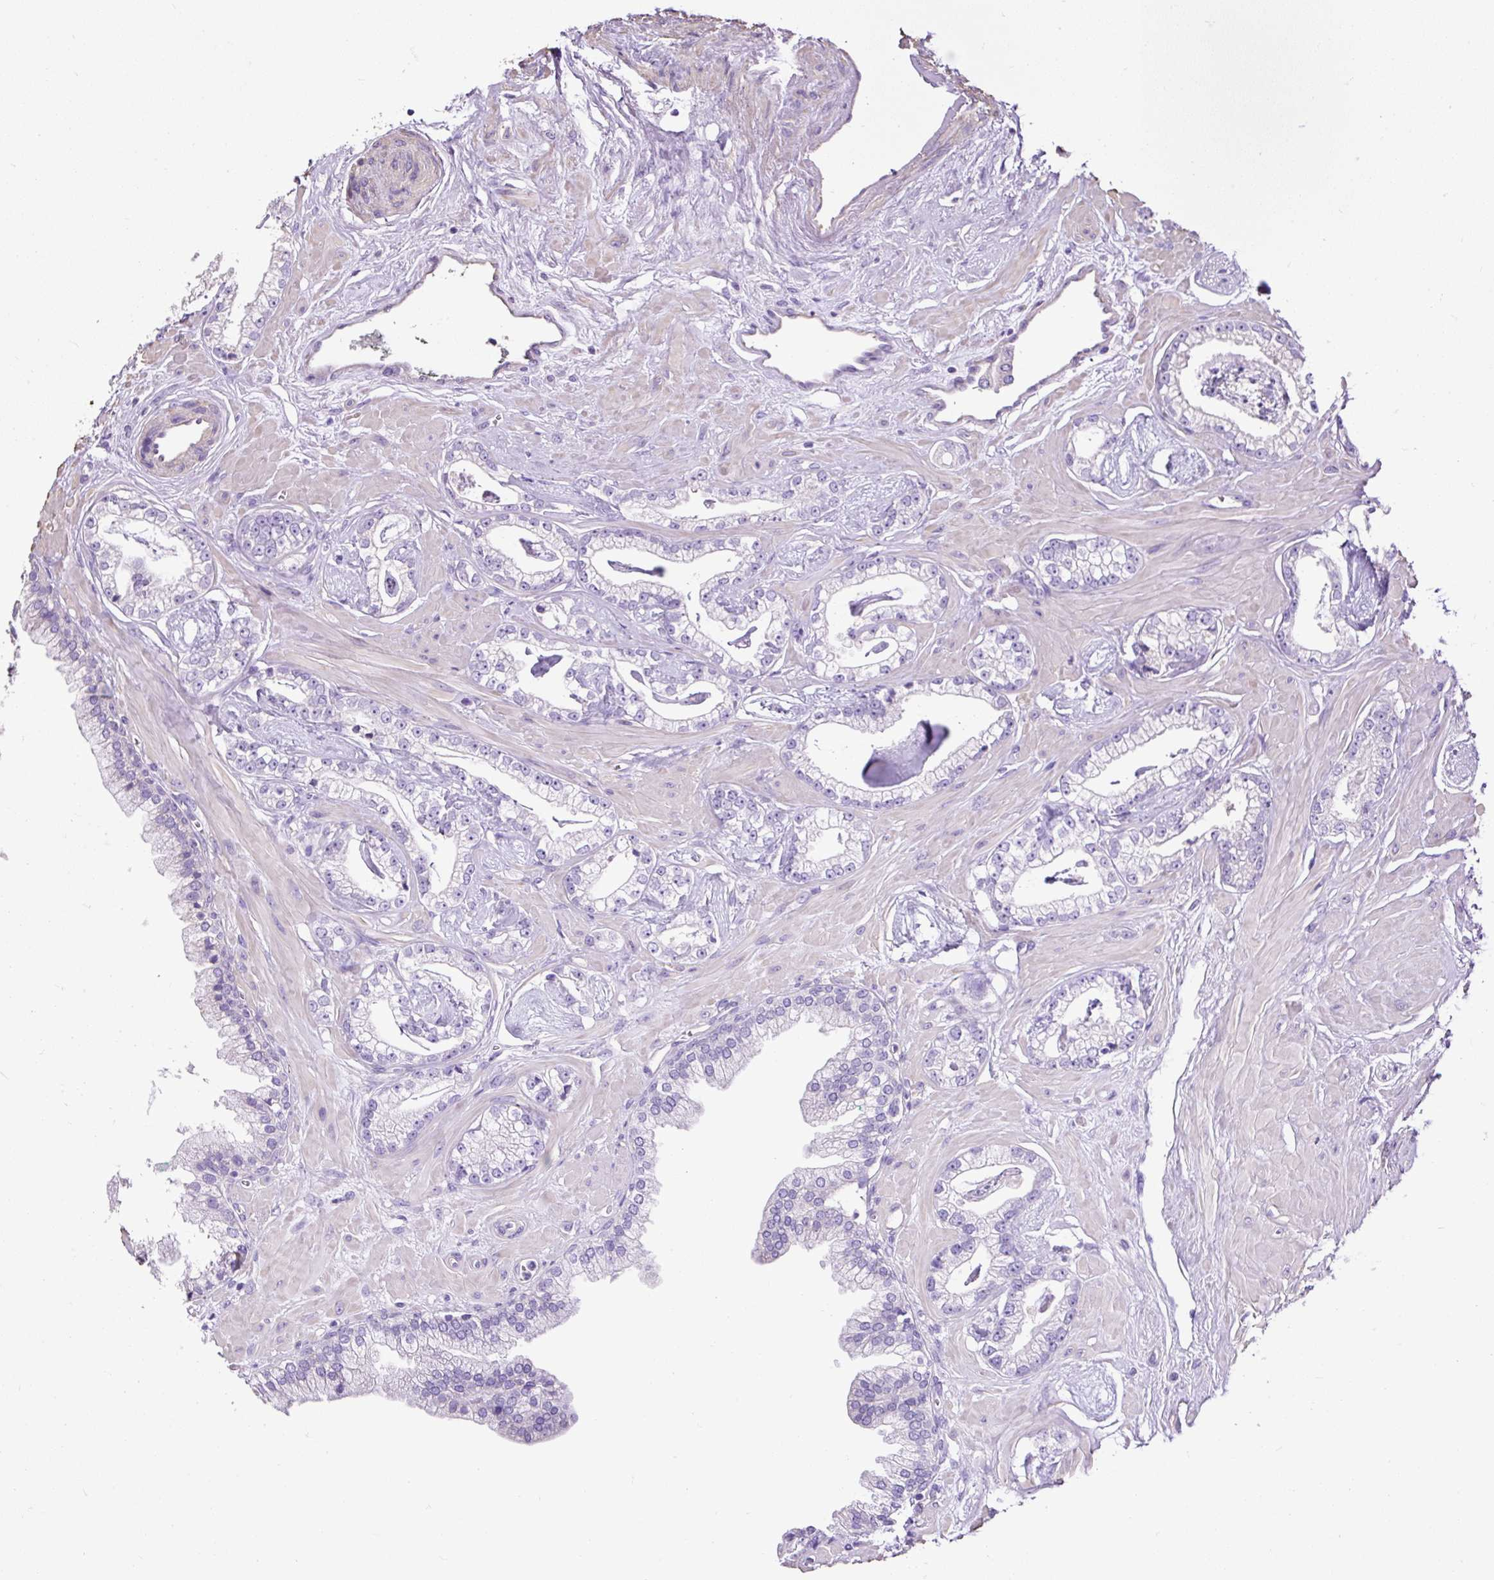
{"staining": {"intensity": "negative", "quantity": "none", "location": "none"}, "tissue": "prostate cancer", "cell_type": "Tumor cells", "image_type": "cancer", "snomed": [{"axis": "morphology", "description": "Adenocarcinoma, Low grade"}, {"axis": "topography", "description": "Prostate"}], "caption": "The photomicrograph reveals no significant positivity in tumor cells of prostate adenocarcinoma (low-grade). (DAB immunohistochemistry (IHC) visualized using brightfield microscopy, high magnification).", "gene": "PDIA2", "patient": {"sex": "male", "age": 60}}